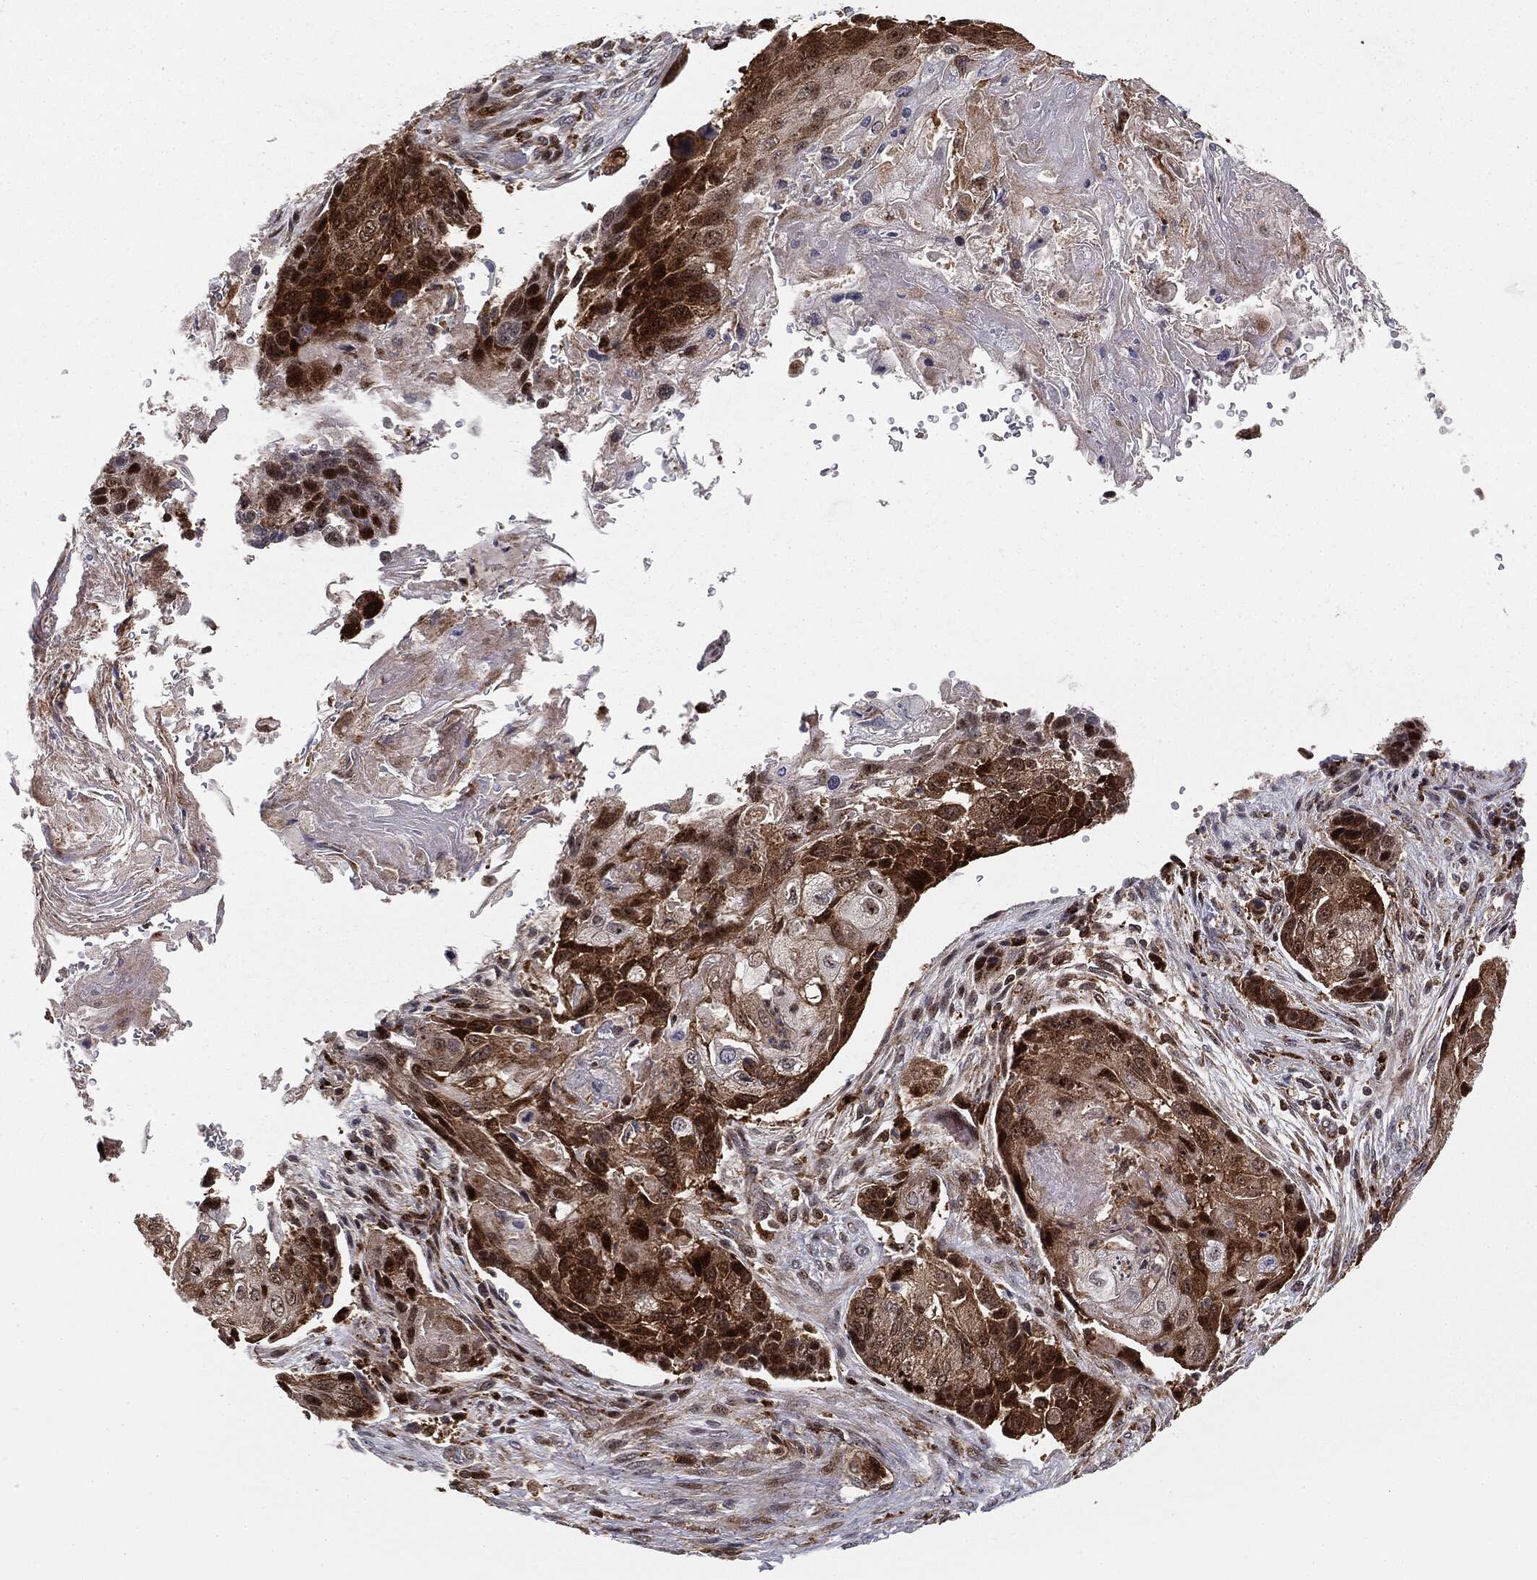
{"staining": {"intensity": "strong", "quantity": "<25%", "location": "cytoplasmic/membranous,nuclear"}, "tissue": "lung cancer", "cell_type": "Tumor cells", "image_type": "cancer", "snomed": [{"axis": "morphology", "description": "Normal tissue, NOS"}, {"axis": "morphology", "description": "Squamous cell carcinoma, NOS"}, {"axis": "topography", "description": "Bronchus"}, {"axis": "topography", "description": "Lung"}], "caption": "The immunohistochemical stain labels strong cytoplasmic/membranous and nuclear positivity in tumor cells of squamous cell carcinoma (lung) tissue.", "gene": "PTEN", "patient": {"sex": "male", "age": 69}}